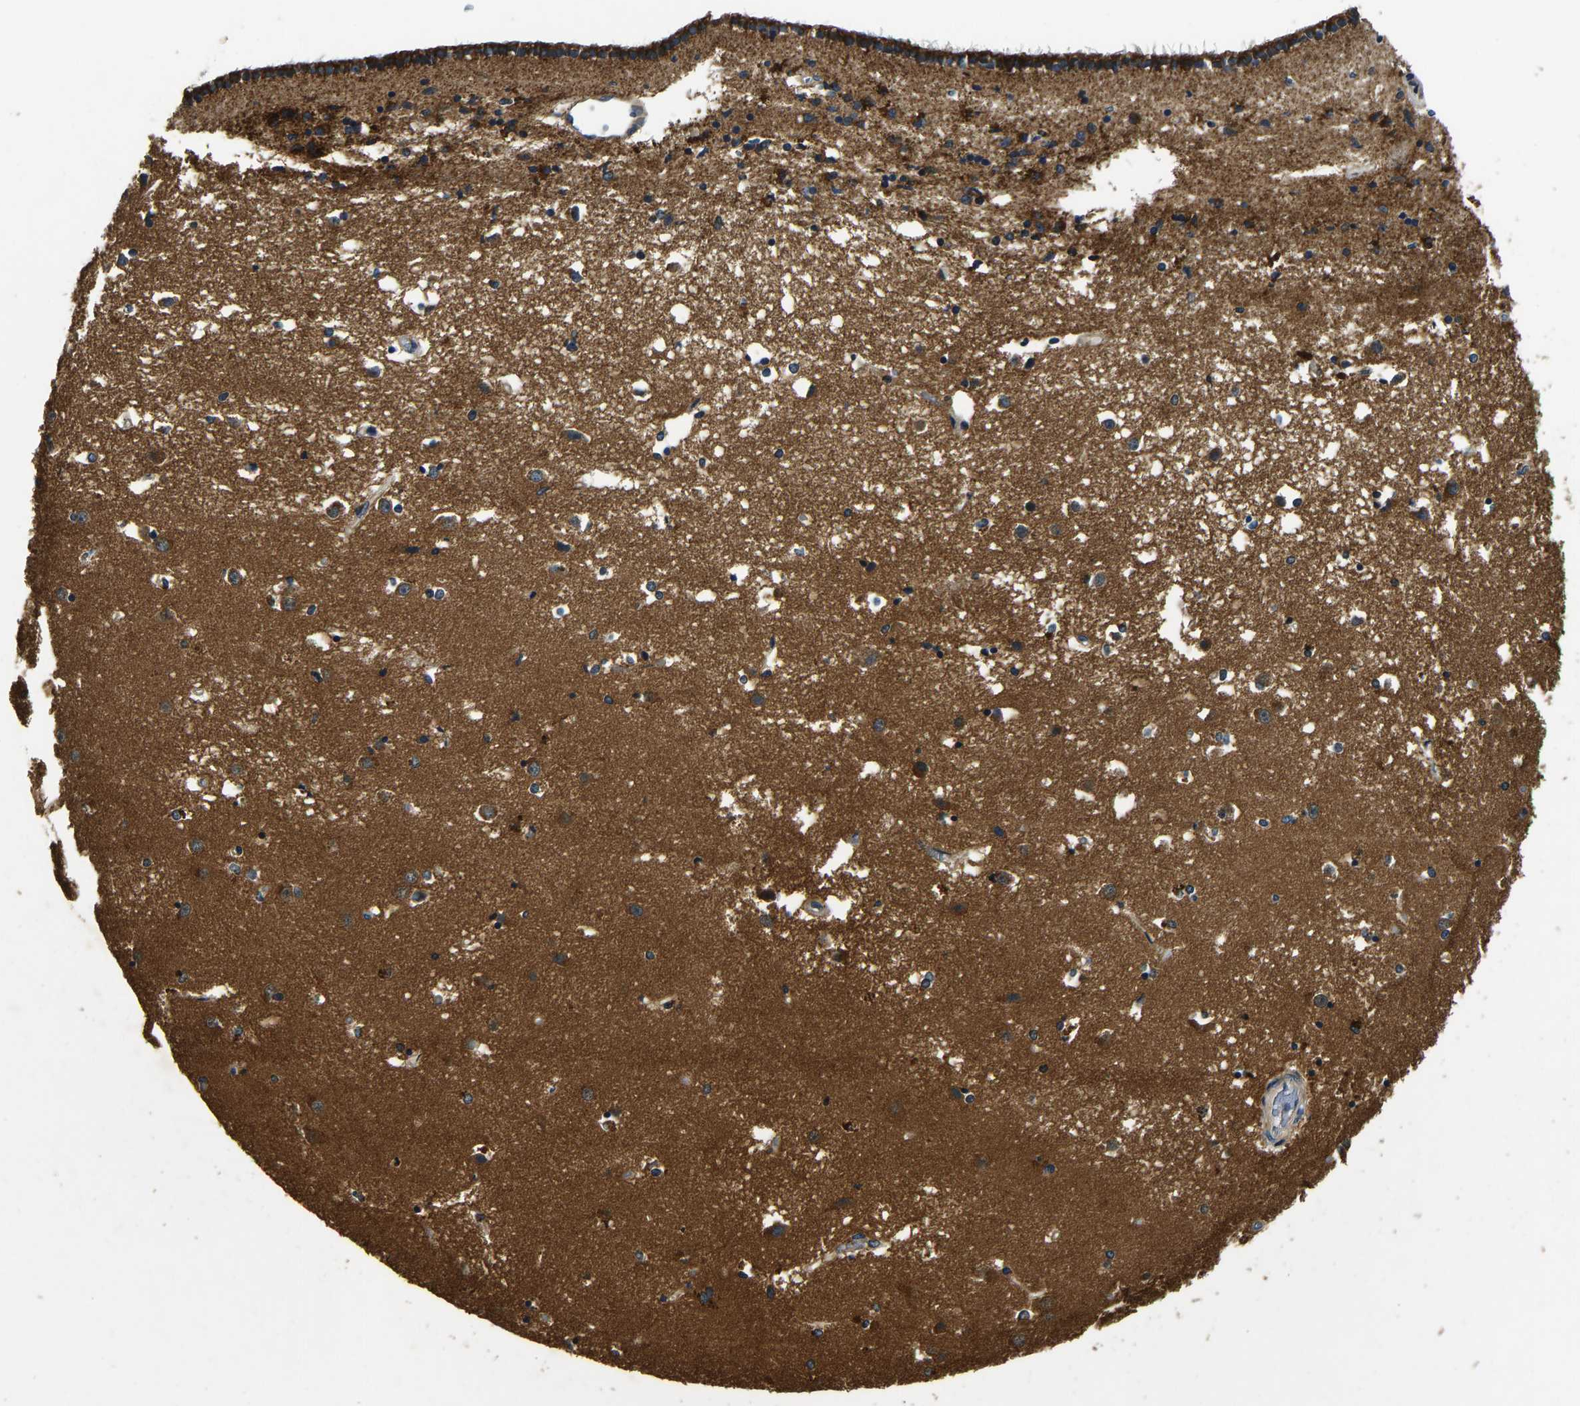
{"staining": {"intensity": "strong", "quantity": "25%-75%", "location": "cytoplasmic/membranous"}, "tissue": "caudate", "cell_type": "Glial cells", "image_type": "normal", "snomed": [{"axis": "morphology", "description": "Normal tissue, NOS"}, {"axis": "topography", "description": "Lateral ventricle wall"}], "caption": "Strong cytoplasmic/membranous expression for a protein is seen in approximately 25%-75% of glial cells of unremarkable caudate using immunohistochemistry (IHC).", "gene": "RESF1", "patient": {"sex": "male", "age": 45}}